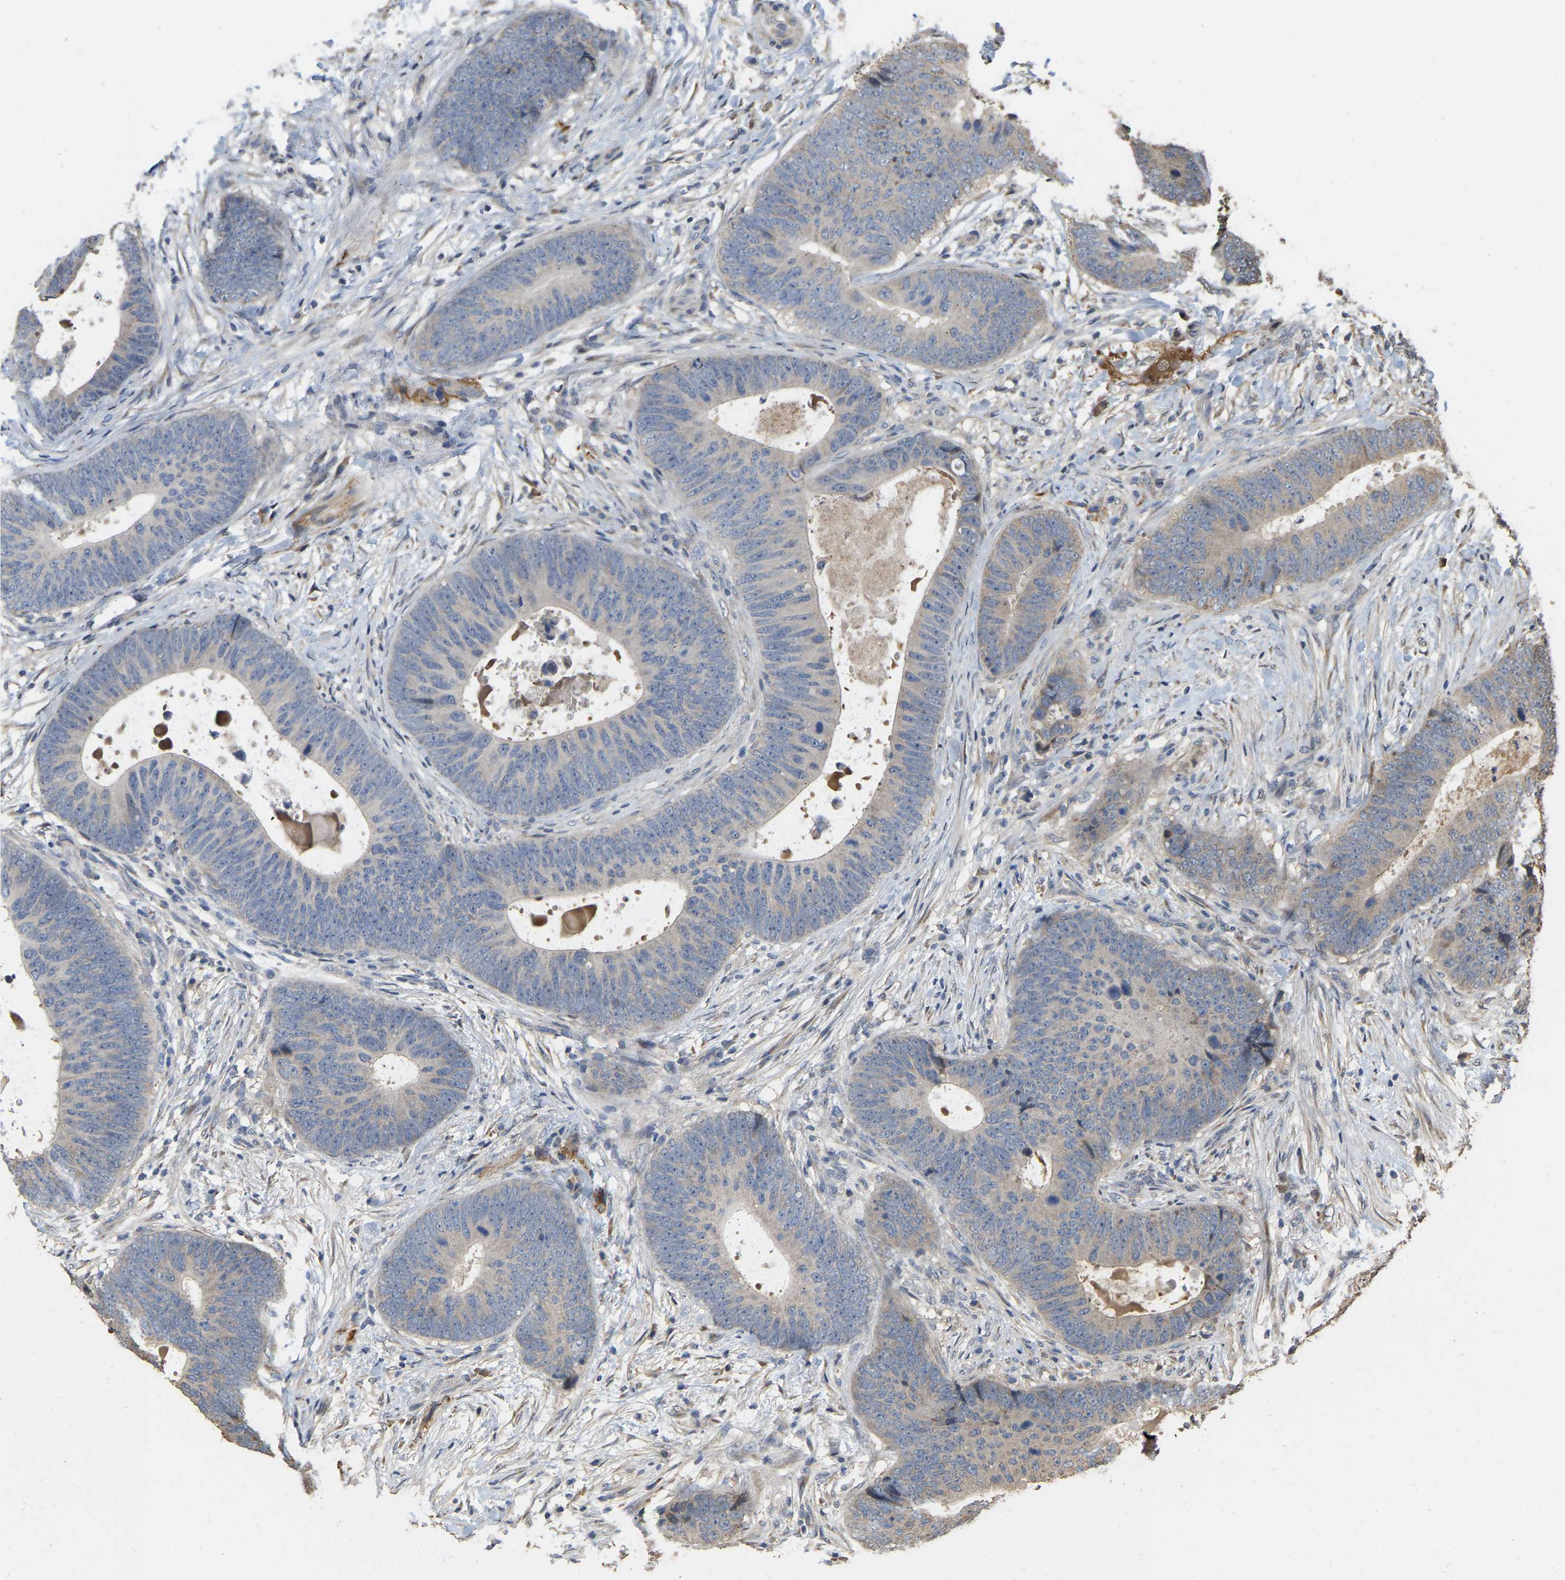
{"staining": {"intensity": "weak", "quantity": "<25%", "location": "cytoplasmic/membranous"}, "tissue": "colorectal cancer", "cell_type": "Tumor cells", "image_type": "cancer", "snomed": [{"axis": "morphology", "description": "Adenocarcinoma, NOS"}, {"axis": "topography", "description": "Colon"}], "caption": "DAB (3,3'-diaminobenzidine) immunohistochemical staining of human colorectal adenocarcinoma reveals no significant staining in tumor cells.", "gene": "NCS1", "patient": {"sex": "male", "age": 56}}